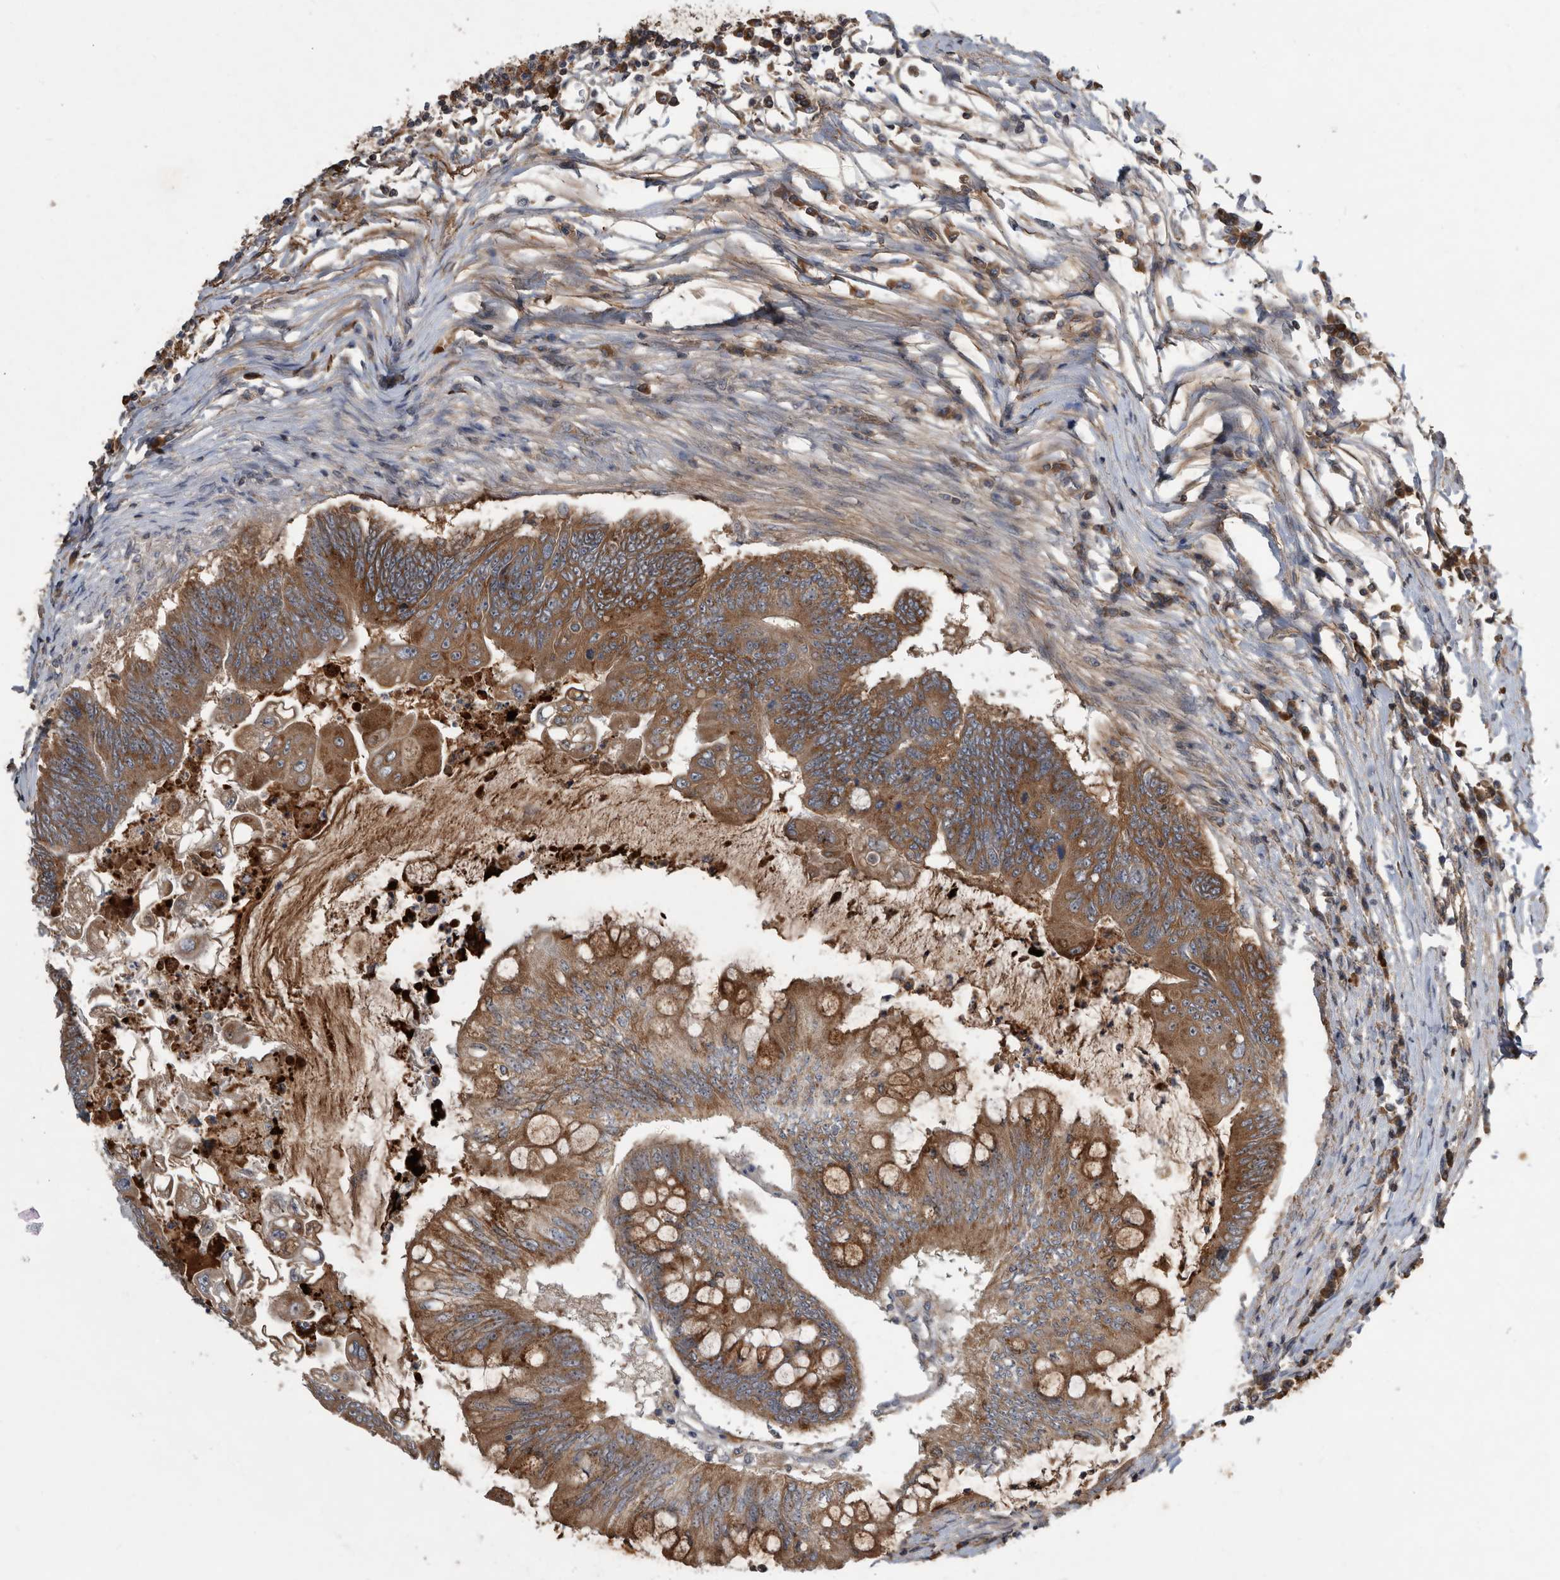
{"staining": {"intensity": "moderate", "quantity": ">75%", "location": "cytoplasmic/membranous"}, "tissue": "colorectal cancer", "cell_type": "Tumor cells", "image_type": "cancer", "snomed": [{"axis": "morphology", "description": "Adenoma, NOS"}, {"axis": "morphology", "description": "Adenocarcinoma, NOS"}, {"axis": "topography", "description": "Colon"}], "caption": "There is medium levels of moderate cytoplasmic/membranous staining in tumor cells of colorectal cancer, as demonstrated by immunohistochemical staining (brown color).", "gene": "PI15", "patient": {"sex": "male", "age": 79}}